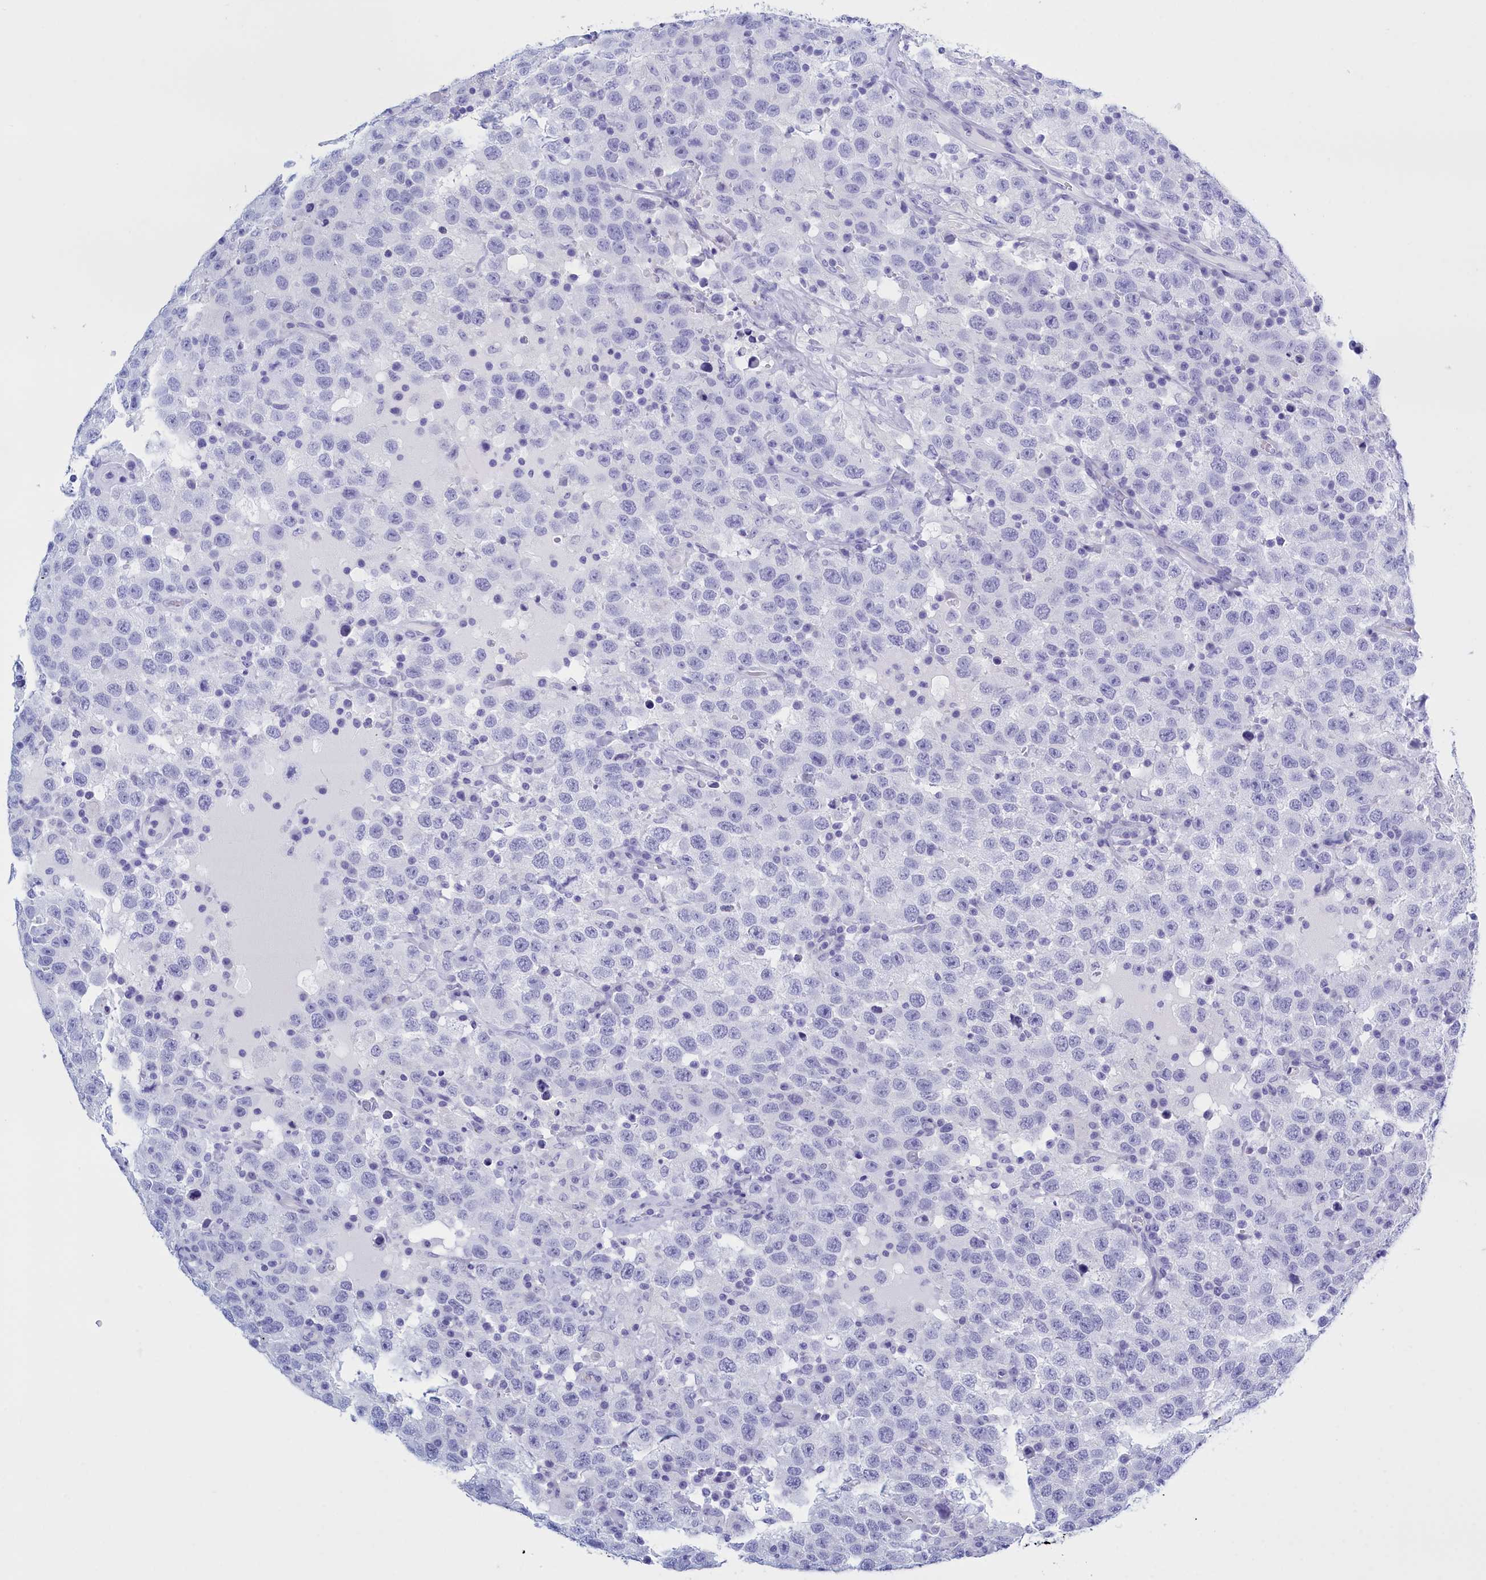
{"staining": {"intensity": "negative", "quantity": "none", "location": "none"}, "tissue": "testis cancer", "cell_type": "Tumor cells", "image_type": "cancer", "snomed": [{"axis": "morphology", "description": "Seminoma, NOS"}, {"axis": "topography", "description": "Testis"}], "caption": "The IHC photomicrograph has no significant staining in tumor cells of testis cancer tissue. (Immunohistochemistry (ihc), brightfield microscopy, high magnification).", "gene": "TMEM97", "patient": {"sex": "male", "age": 41}}